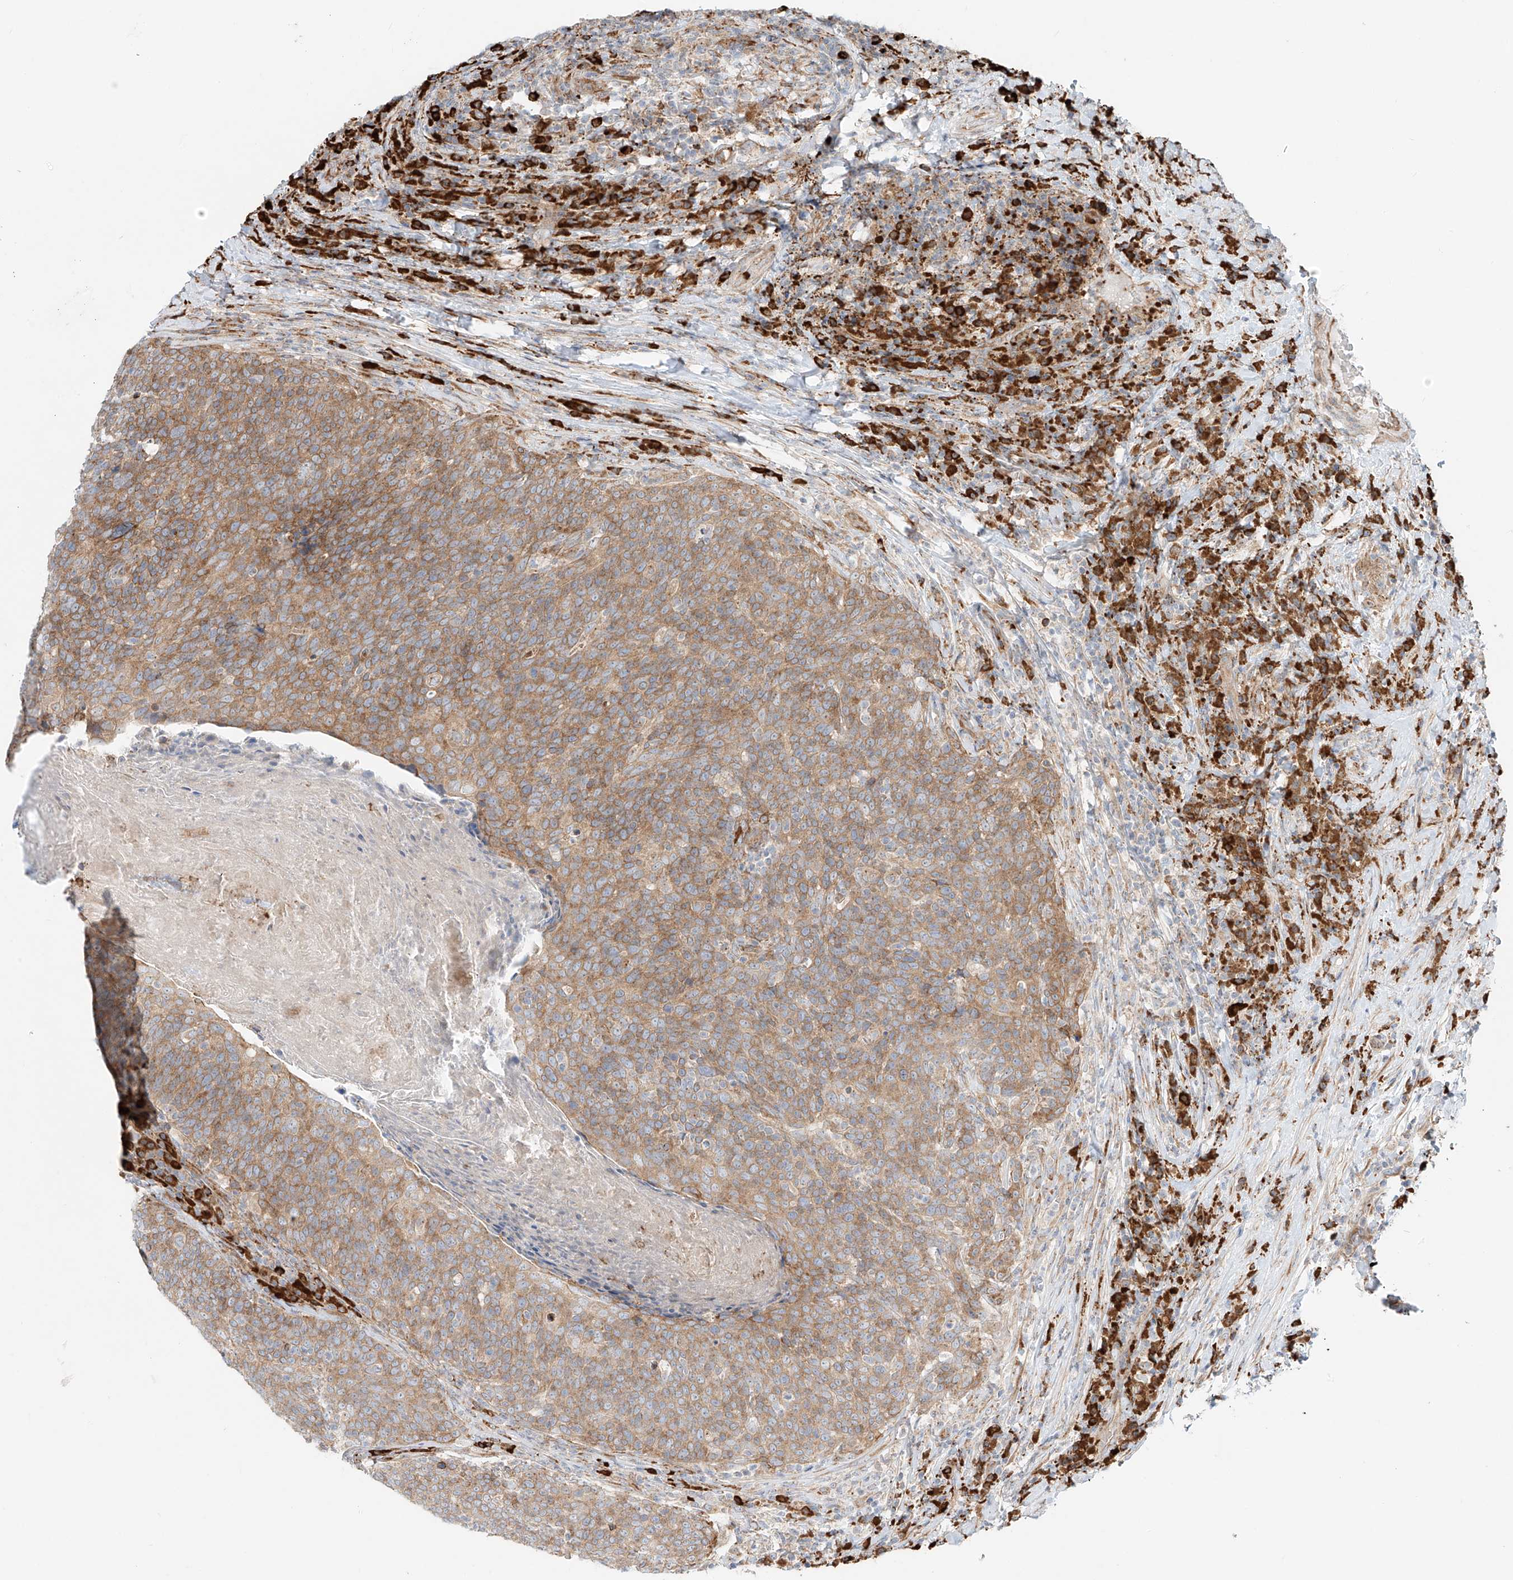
{"staining": {"intensity": "moderate", "quantity": ">75%", "location": "cytoplasmic/membranous"}, "tissue": "head and neck cancer", "cell_type": "Tumor cells", "image_type": "cancer", "snomed": [{"axis": "morphology", "description": "Squamous cell carcinoma, NOS"}, {"axis": "morphology", "description": "Squamous cell carcinoma, metastatic, NOS"}, {"axis": "topography", "description": "Lymph node"}, {"axis": "topography", "description": "Head-Neck"}], "caption": "Immunohistochemical staining of human metastatic squamous cell carcinoma (head and neck) displays medium levels of moderate cytoplasmic/membranous protein expression in about >75% of tumor cells.", "gene": "EIPR1", "patient": {"sex": "male", "age": 62}}